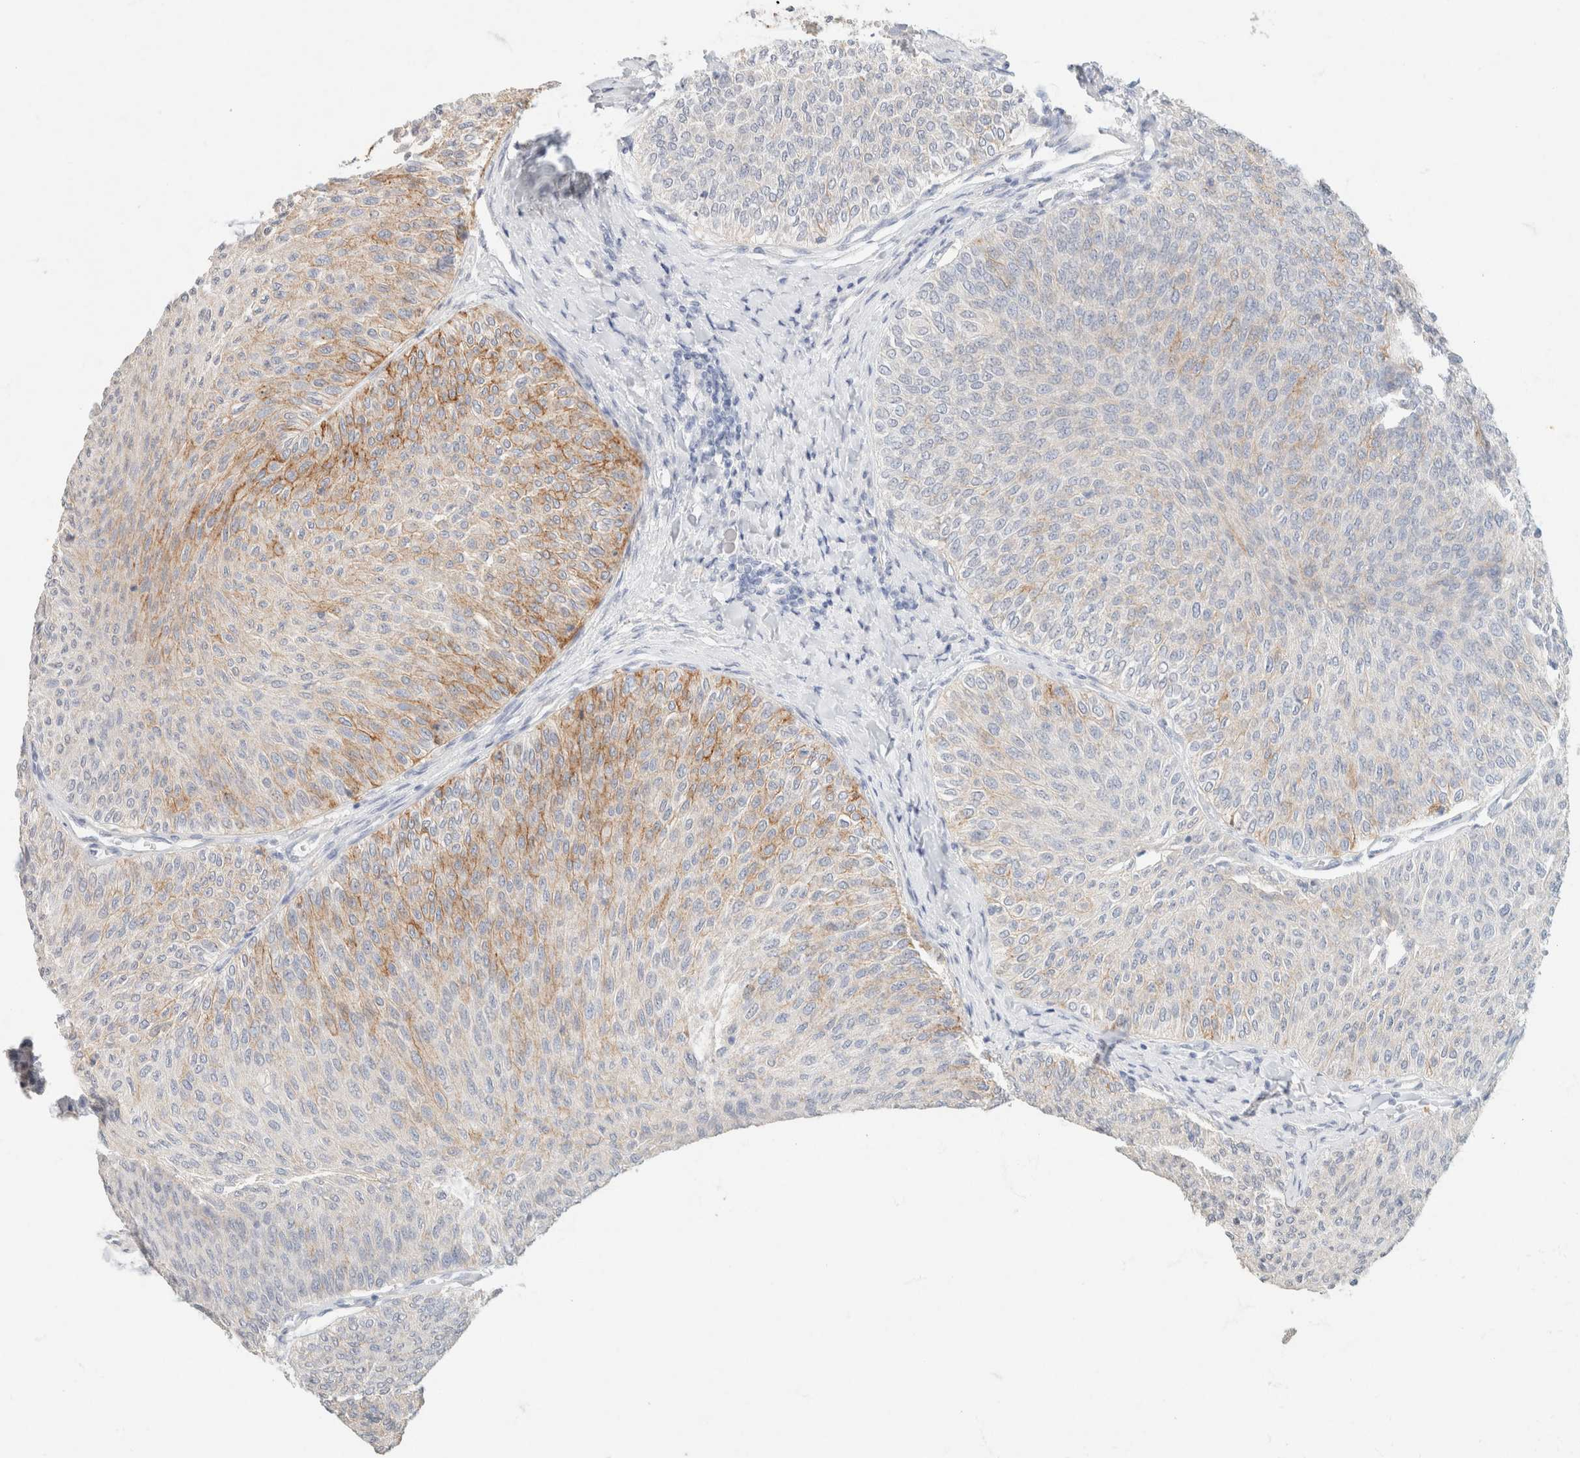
{"staining": {"intensity": "moderate", "quantity": "<25%", "location": "cytoplasmic/membranous"}, "tissue": "urothelial cancer", "cell_type": "Tumor cells", "image_type": "cancer", "snomed": [{"axis": "morphology", "description": "Urothelial carcinoma, Low grade"}, {"axis": "topography", "description": "Urinary bladder"}], "caption": "Moderate cytoplasmic/membranous staining for a protein is appreciated in approximately <25% of tumor cells of urothelial cancer using immunohistochemistry (IHC).", "gene": "CA12", "patient": {"sex": "male", "age": 78}}